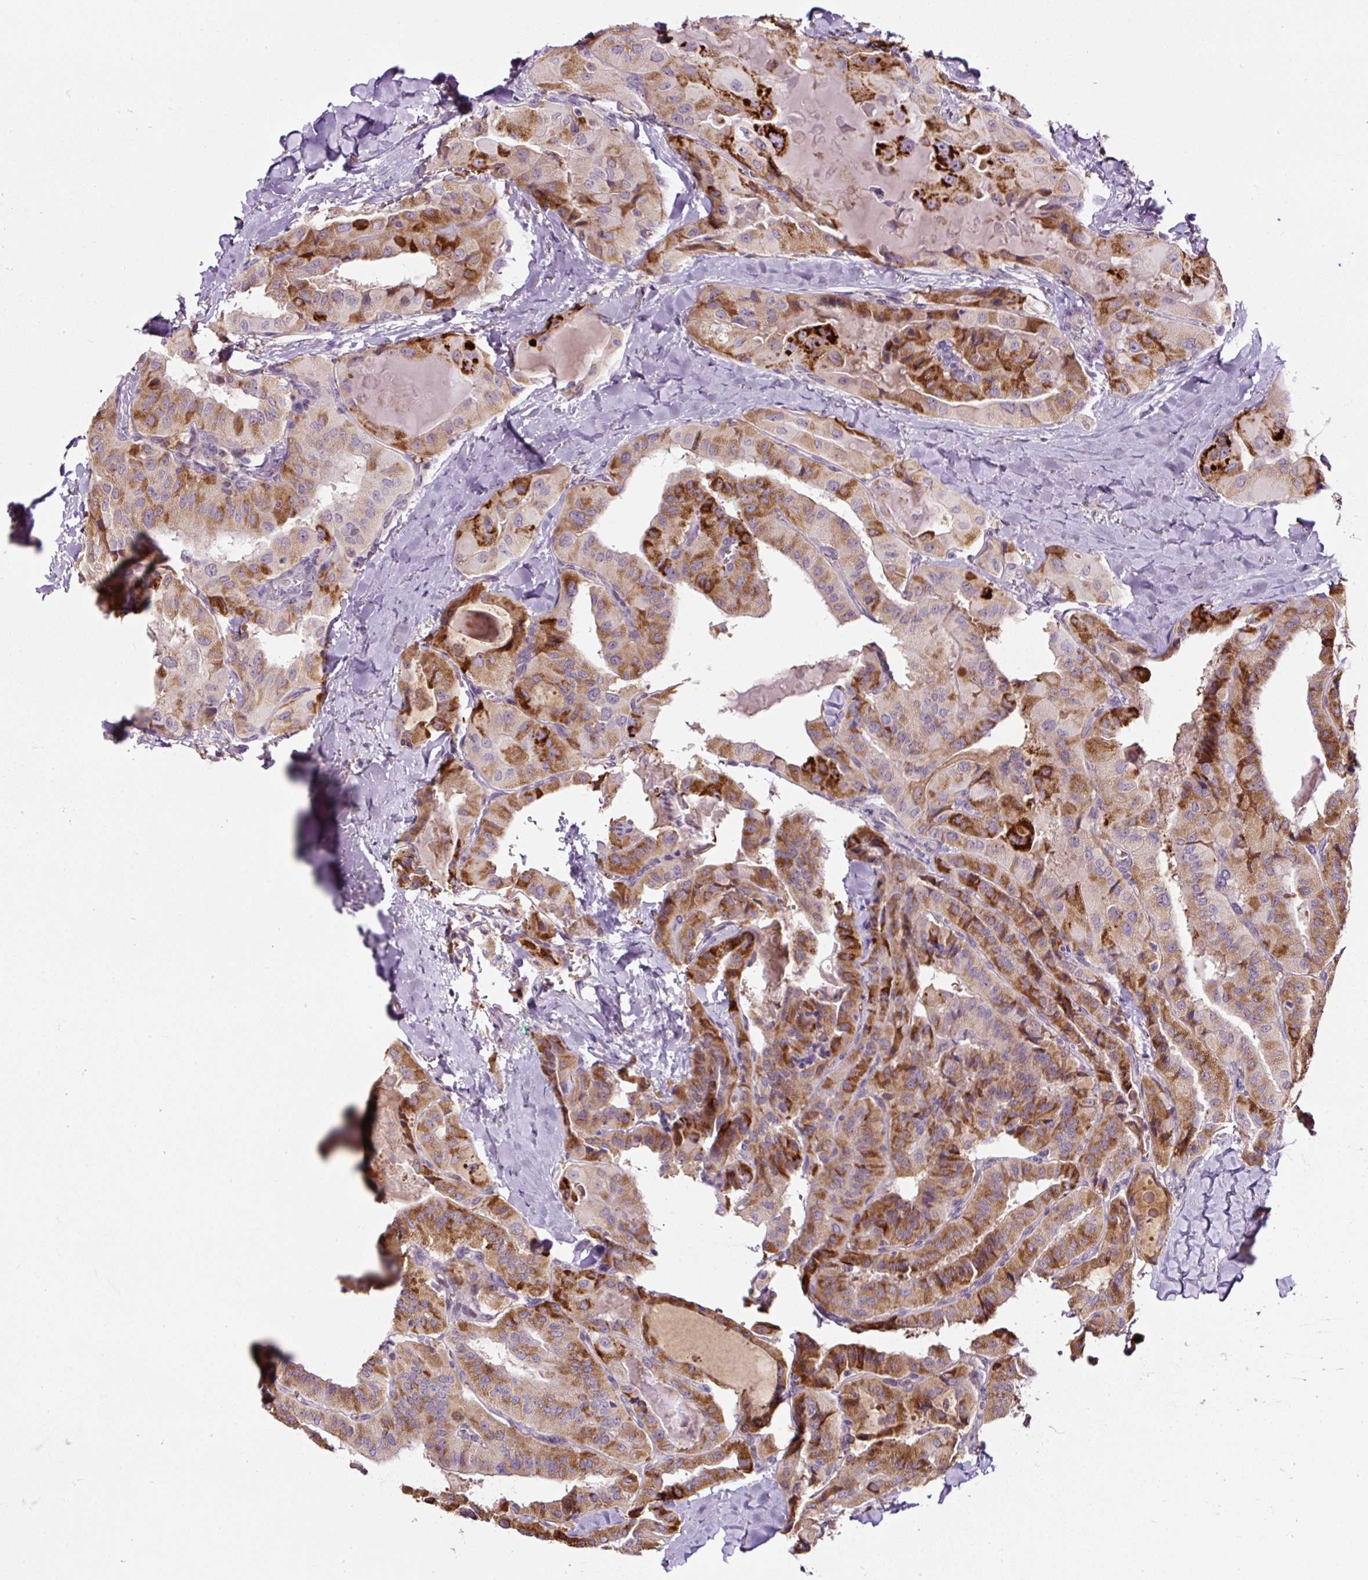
{"staining": {"intensity": "strong", "quantity": "25%-75%", "location": "cytoplasmic/membranous"}, "tissue": "thyroid cancer", "cell_type": "Tumor cells", "image_type": "cancer", "snomed": [{"axis": "morphology", "description": "Normal tissue, NOS"}, {"axis": "morphology", "description": "Papillary adenocarcinoma, NOS"}, {"axis": "topography", "description": "Thyroid gland"}], "caption": "Immunohistochemistry photomicrograph of neoplastic tissue: human thyroid cancer stained using immunohistochemistry demonstrates high levels of strong protein expression localized specifically in the cytoplasmic/membranous of tumor cells, appearing as a cytoplasmic/membranous brown color.", "gene": "LRRC24", "patient": {"sex": "female", "age": 59}}